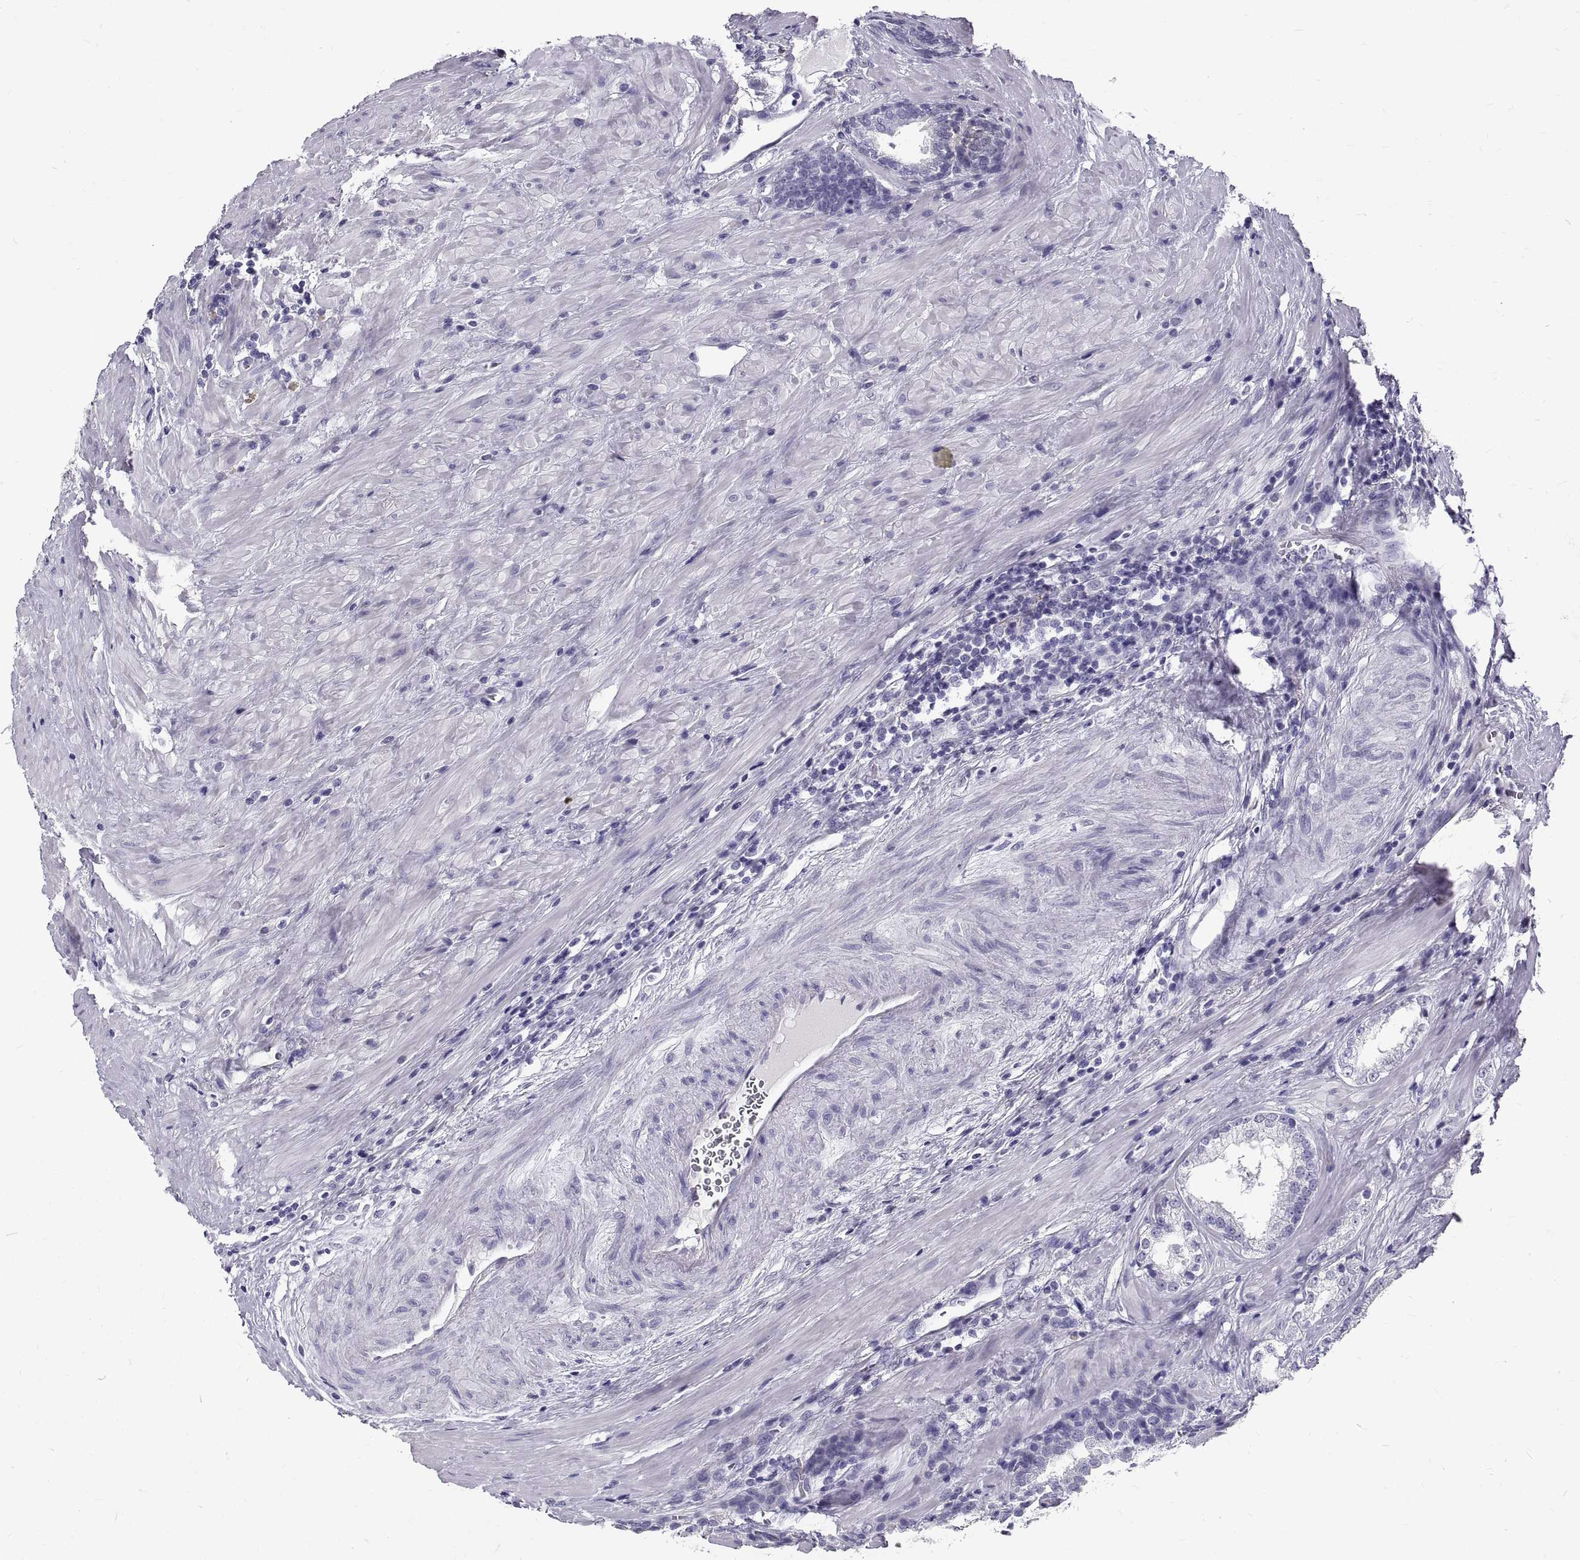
{"staining": {"intensity": "negative", "quantity": "none", "location": "none"}, "tissue": "prostate cancer", "cell_type": "Tumor cells", "image_type": "cancer", "snomed": [{"axis": "morphology", "description": "Adenocarcinoma, NOS"}, {"axis": "topography", "description": "Prostate and seminal vesicle, NOS"}], "caption": "Tumor cells show no significant protein staining in prostate cancer (adenocarcinoma).", "gene": "GNG12", "patient": {"sex": "male", "age": 63}}